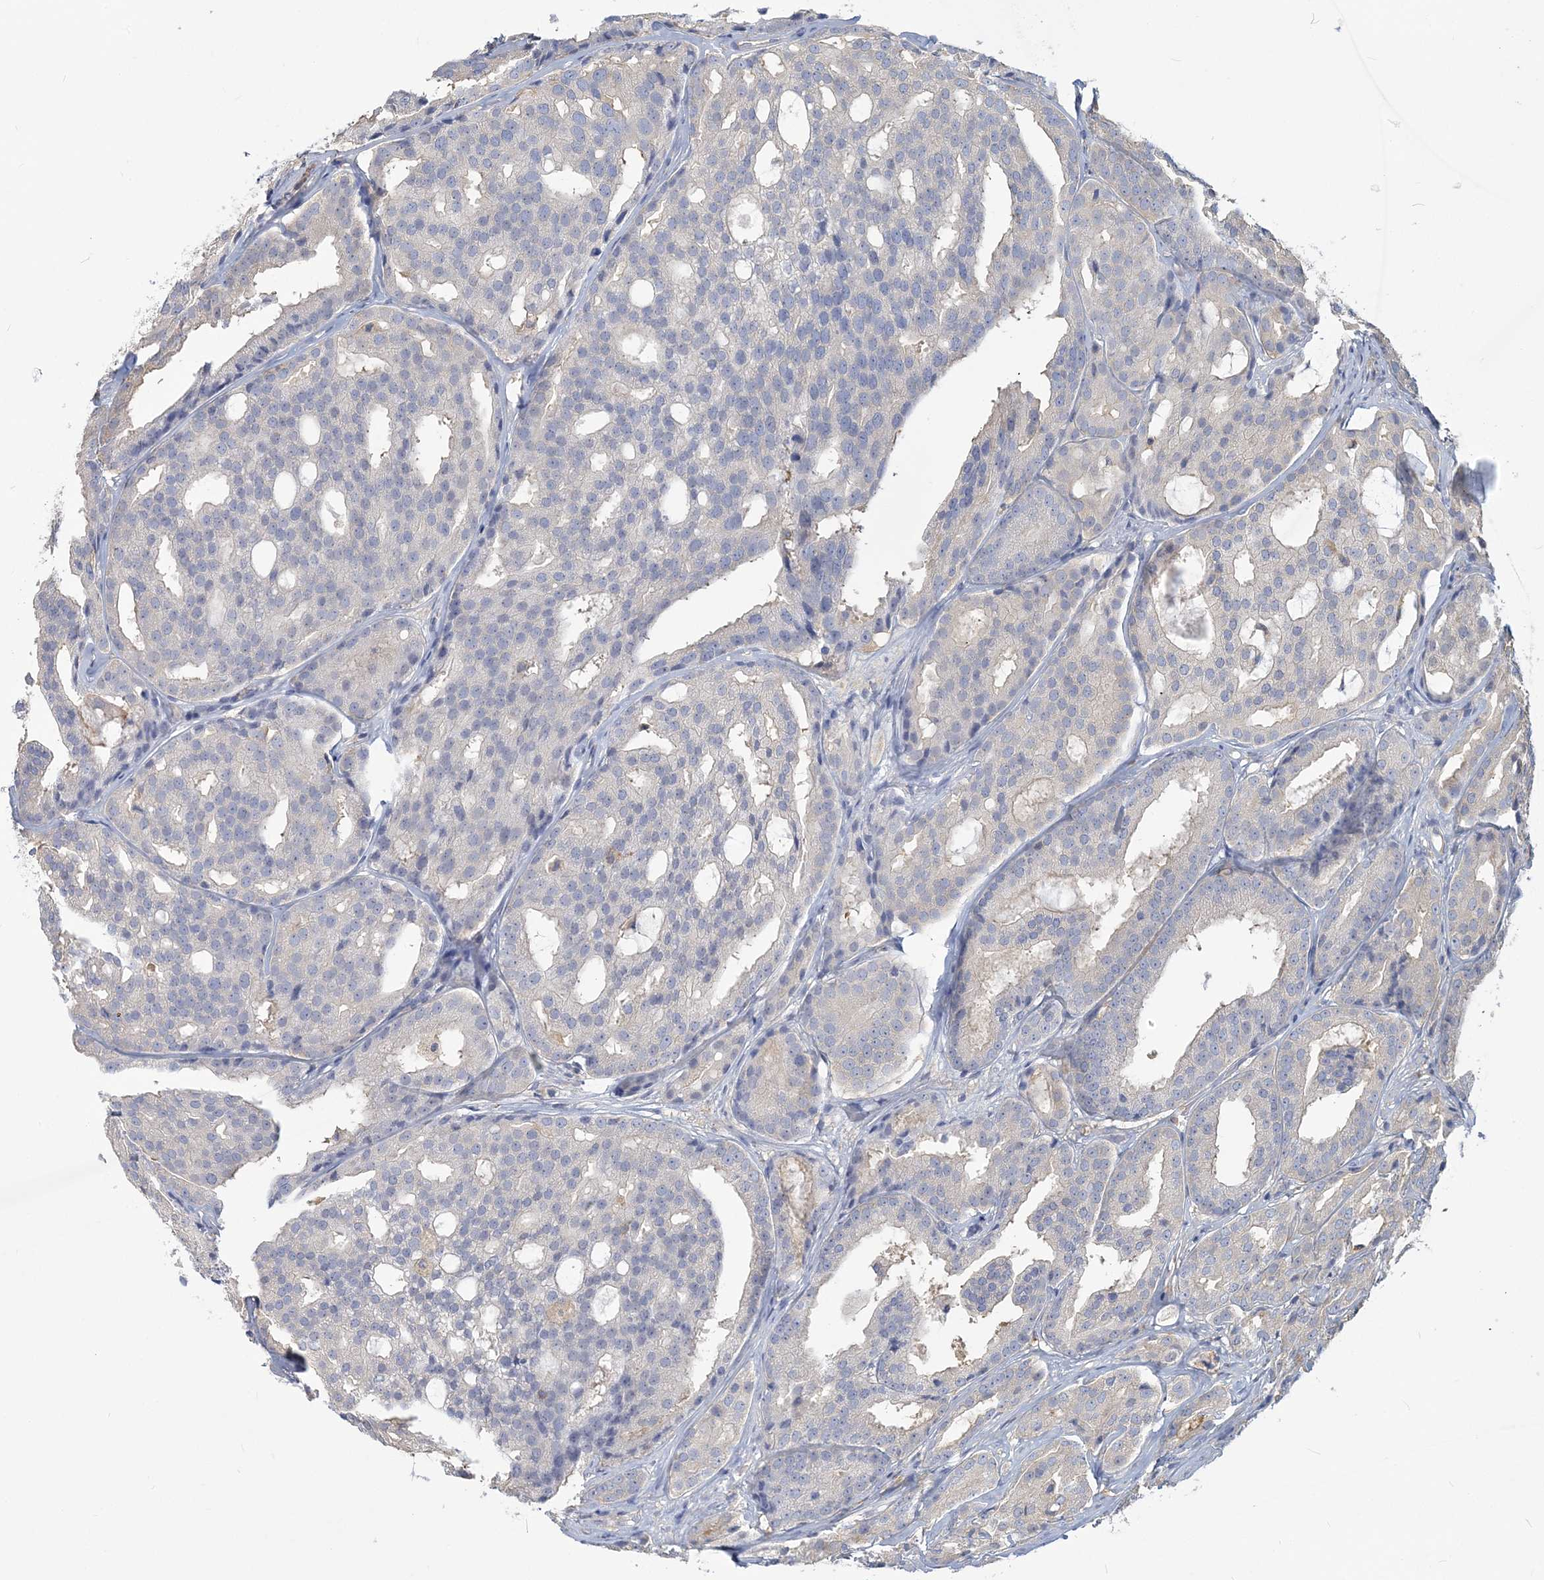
{"staining": {"intensity": "negative", "quantity": "none", "location": "none"}, "tissue": "prostate cancer", "cell_type": "Tumor cells", "image_type": "cancer", "snomed": [{"axis": "morphology", "description": "Adenocarcinoma, High grade"}, {"axis": "topography", "description": "Prostate"}], "caption": "A high-resolution image shows immunohistochemistry (IHC) staining of prostate cancer (high-grade adenocarcinoma), which exhibits no significant positivity in tumor cells.", "gene": "ANKS1A", "patient": {"sex": "male", "age": 64}}